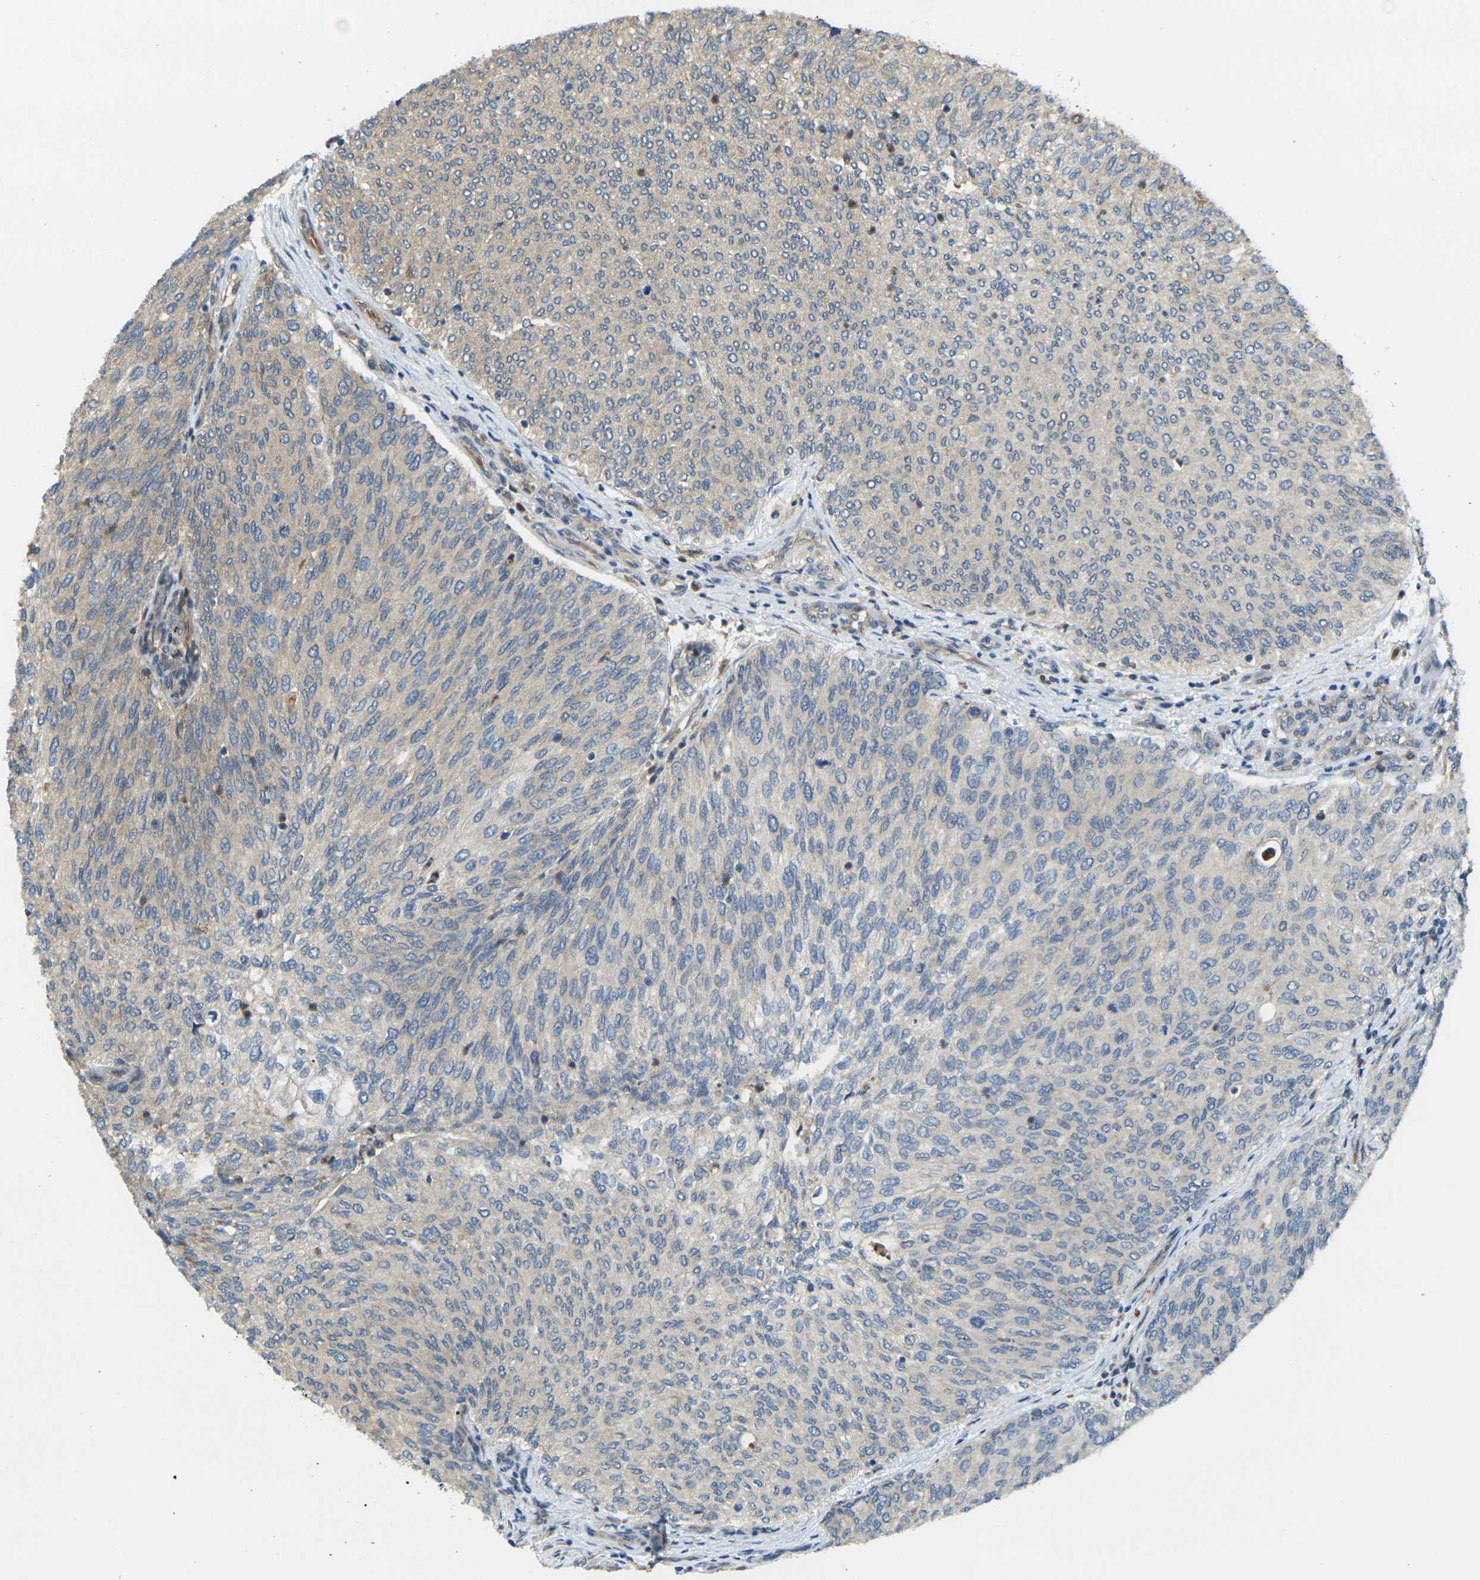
{"staining": {"intensity": "weak", "quantity": "<25%", "location": "cytoplasmic/membranous"}, "tissue": "urothelial cancer", "cell_type": "Tumor cells", "image_type": "cancer", "snomed": [{"axis": "morphology", "description": "Urothelial carcinoma, Low grade"}, {"axis": "topography", "description": "Urinary bladder"}], "caption": "This is a histopathology image of IHC staining of low-grade urothelial carcinoma, which shows no staining in tumor cells.", "gene": "FZD1", "patient": {"sex": "female", "age": 79}}